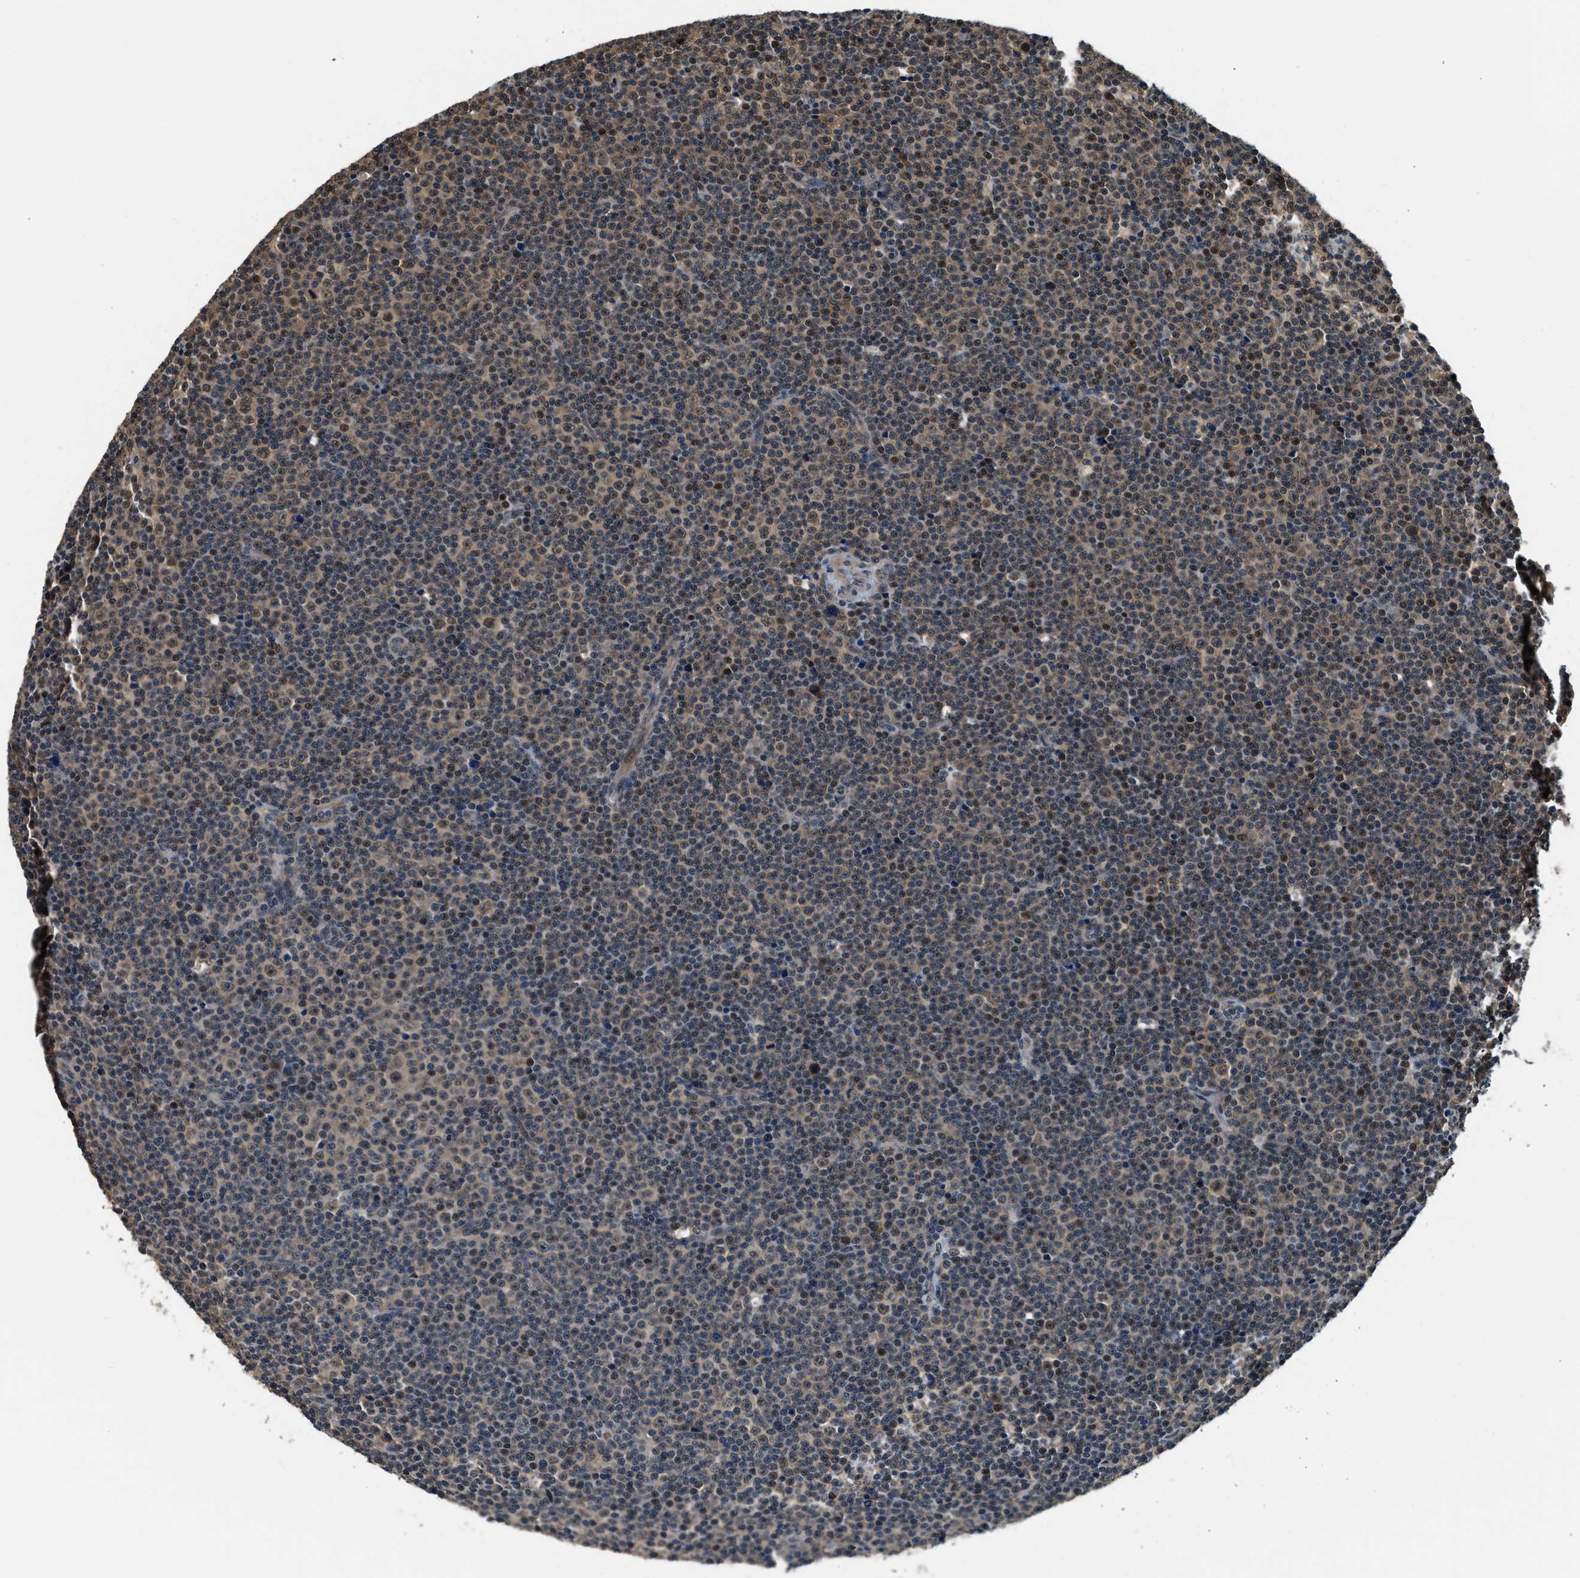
{"staining": {"intensity": "weak", "quantity": "25%-75%", "location": "cytoplasmic/membranous,nuclear"}, "tissue": "lymphoma", "cell_type": "Tumor cells", "image_type": "cancer", "snomed": [{"axis": "morphology", "description": "Malignant lymphoma, non-Hodgkin's type, Low grade"}, {"axis": "topography", "description": "Lymph node"}], "caption": "Human lymphoma stained with a protein marker reveals weak staining in tumor cells.", "gene": "PSMD3", "patient": {"sex": "female", "age": 67}}